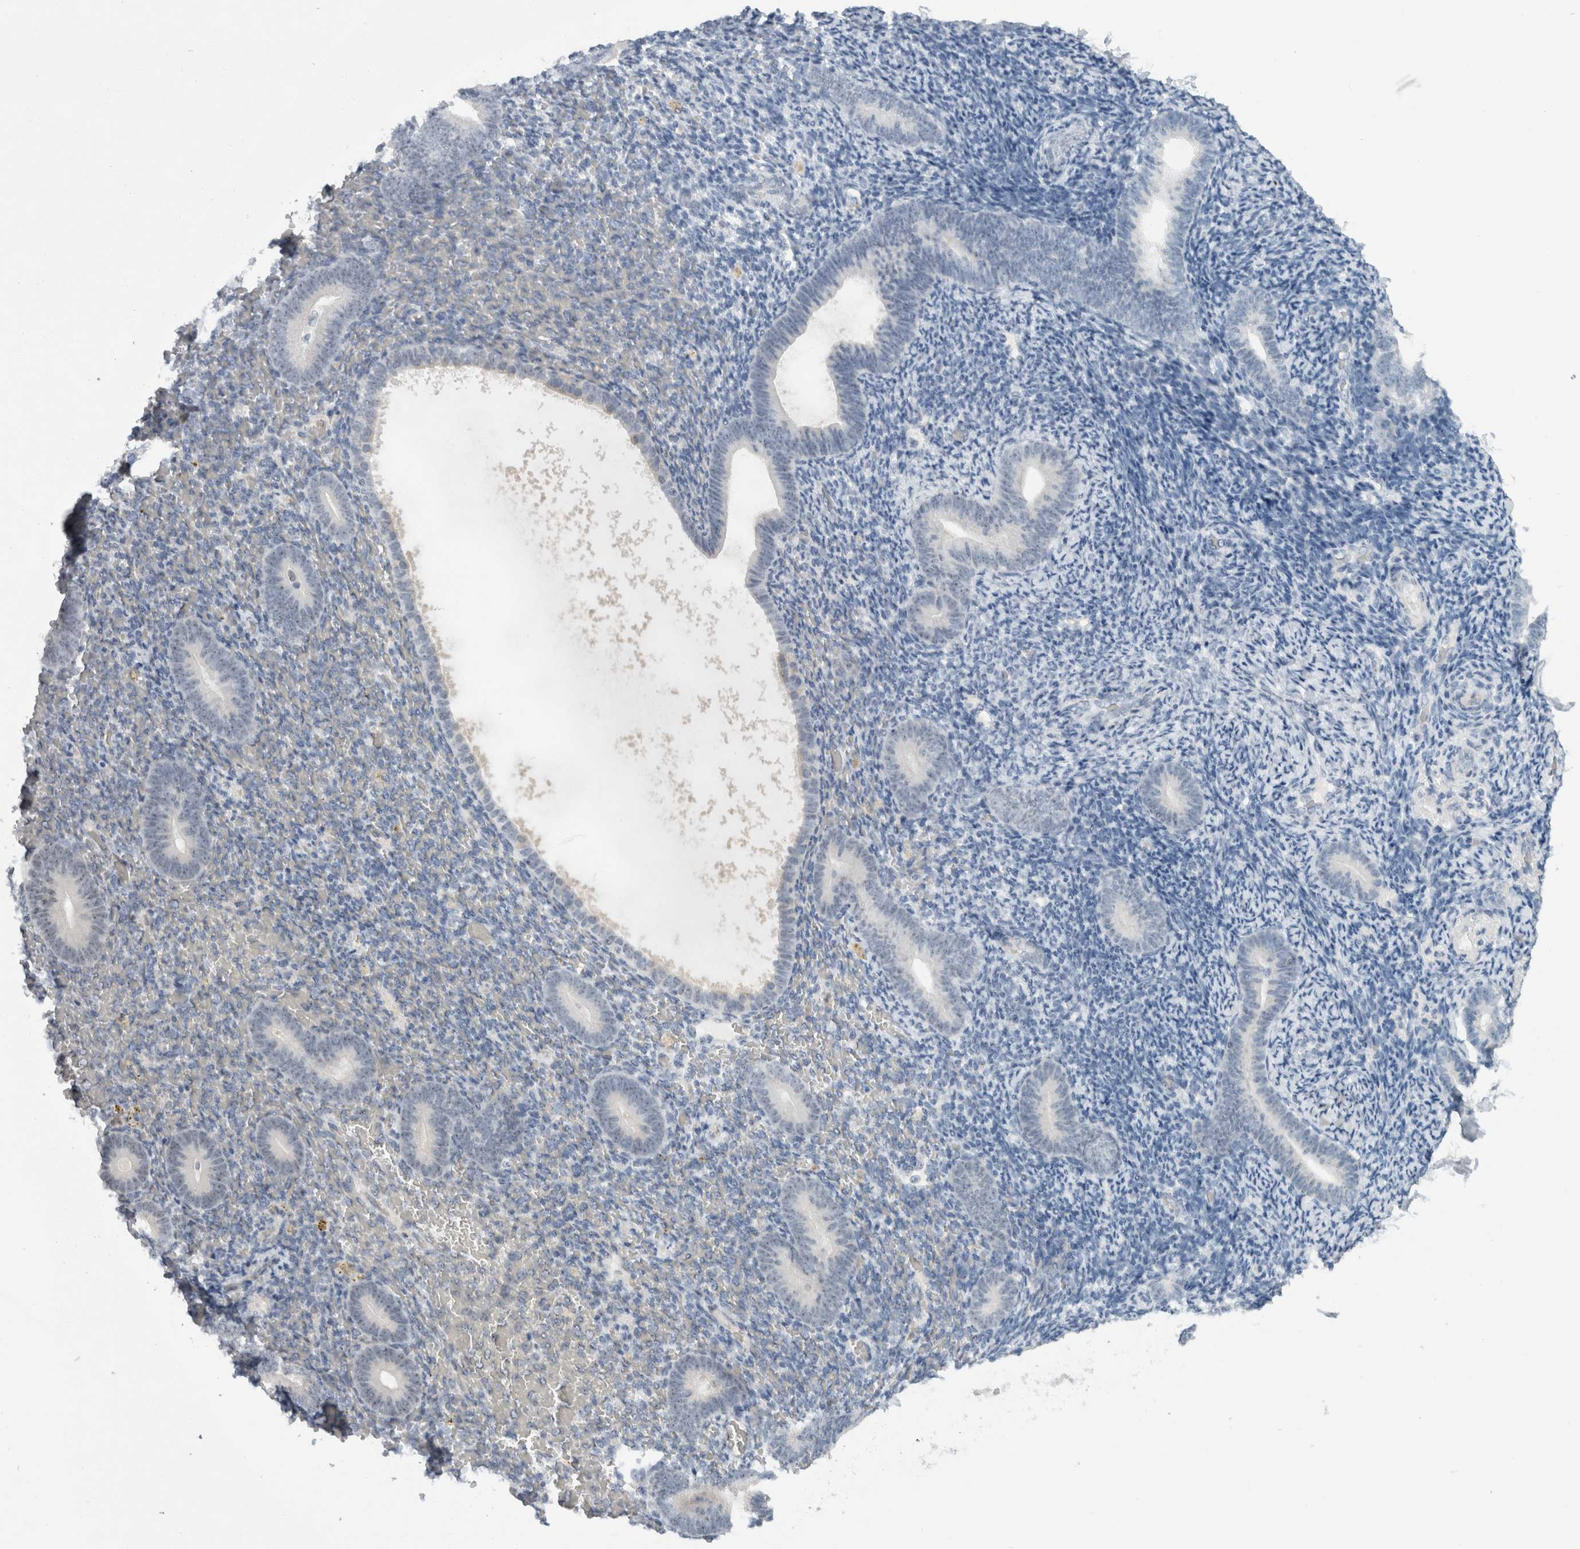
{"staining": {"intensity": "negative", "quantity": "none", "location": "none"}, "tissue": "endometrium", "cell_type": "Cells in endometrial stroma", "image_type": "normal", "snomed": [{"axis": "morphology", "description": "Normal tissue, NOS"}, {"axis": "topography", "description": "Endometrium"}], "caption": "Immunohistochemistry histopathology image of unremarkable endometrium: human endometrium stained with DAB (3,3'-diaminobenzidine) exhibits no significant protein expression in cells in endometrial stroma. Brightfield microscopy of immunohistochemistry (IHC) stained with DAB (brown) and hematoxylin (blue), captured at high magnification.", "gene": "FMR1NB", "patient": {"sex": "female", "age": 51}}